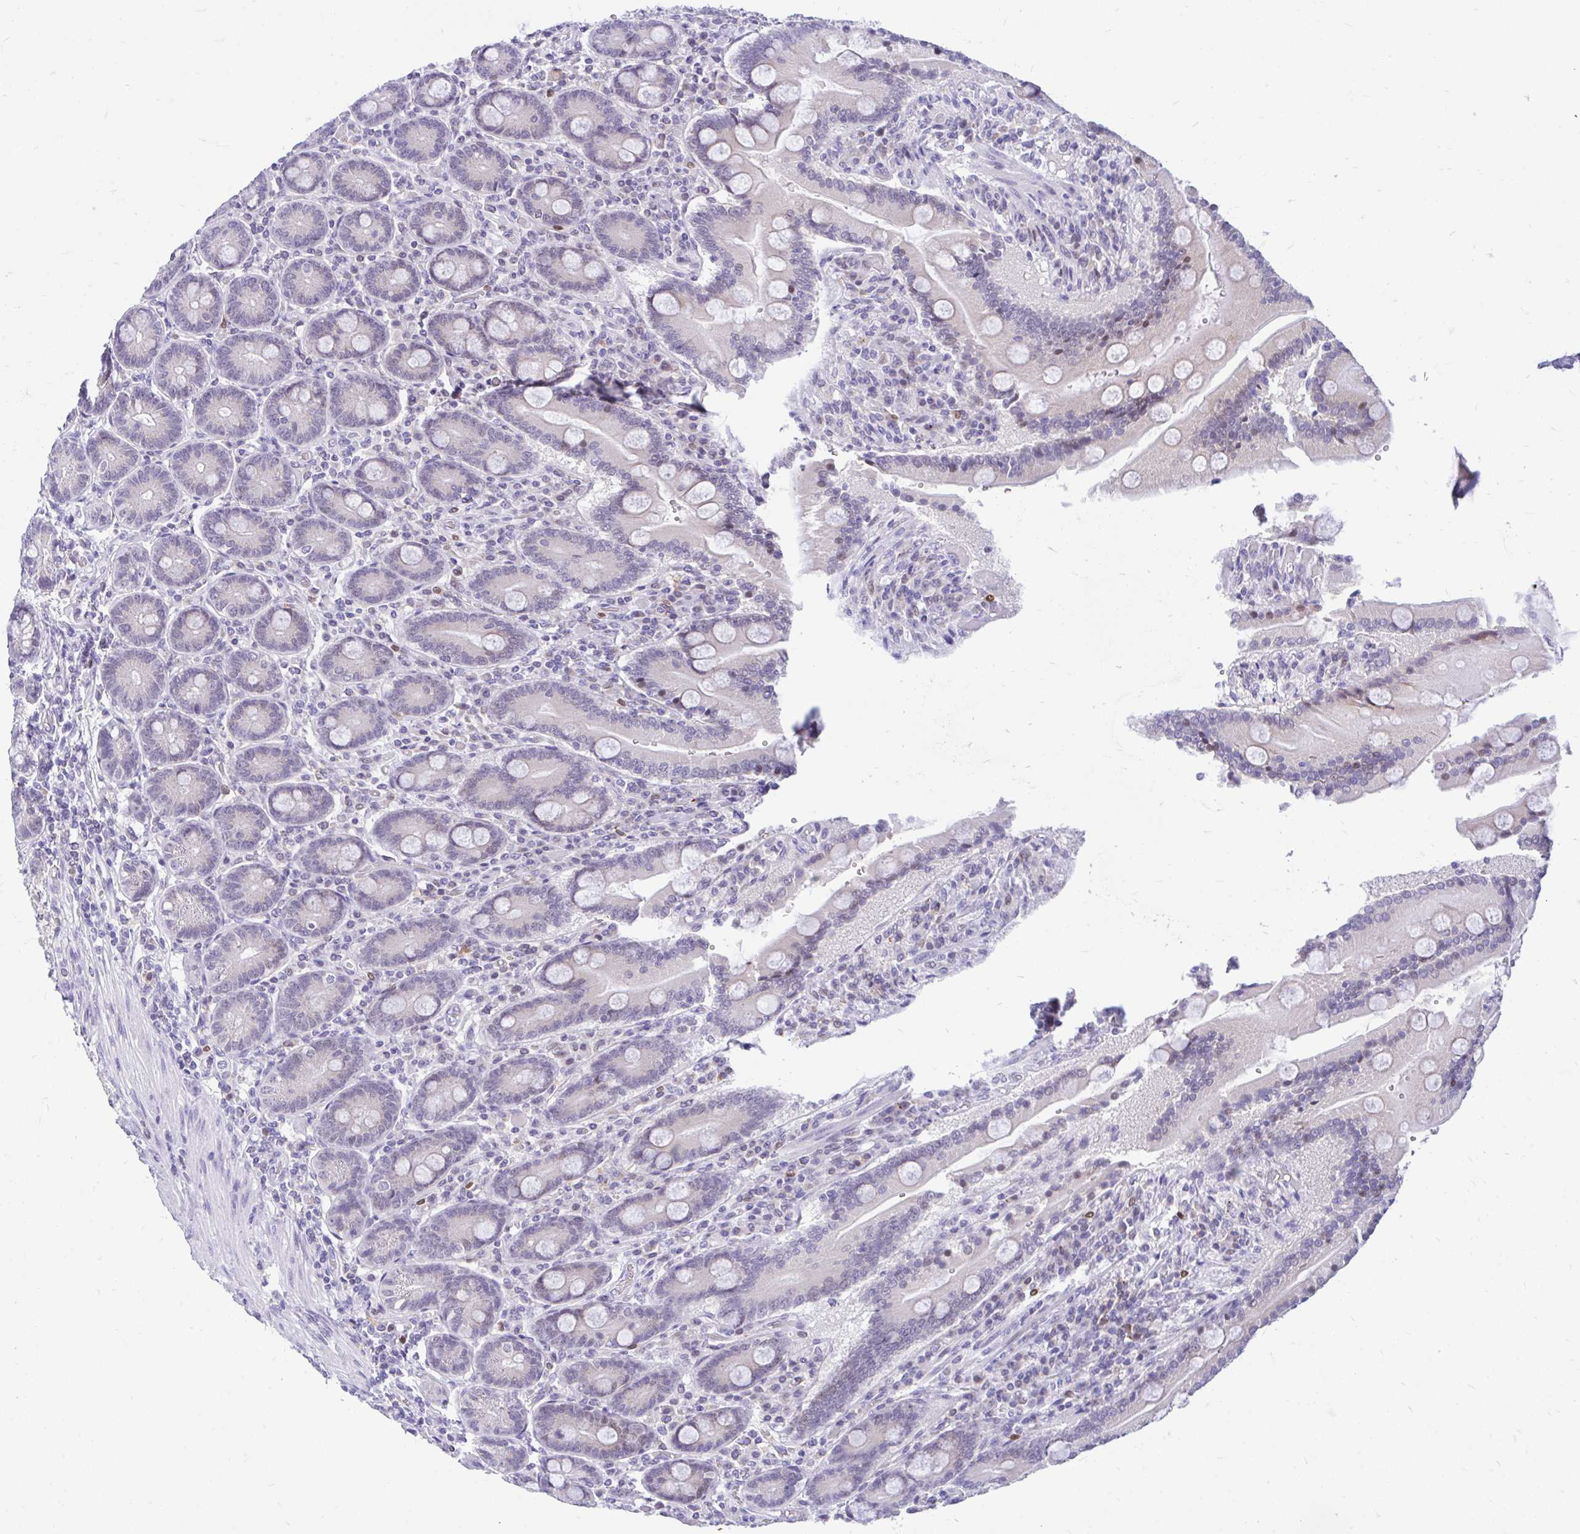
{"staining": {"intensity": "weak", "quantity": "25%-75%", "location": "cytoplasmic/membranous,nuclear"}, "tissue": "duodenum", "cell_type": "Glandular cells", "image_type": "normal", "snomed": [{"axis": "morphology", "description": "Normal tissue, NOS"}, {"axis": "topography", "description": "Duodenum"}], "caption": "The photomicrograph demonstrates staining of benign duodenum, revealing weak cytoplasmic/membranous,nuclear protein positivity (brown color) within glandular cells. The protein of interest is shown in brown color, while the nuclei are stained blue.", "gene": "GLB1L2", "patient": {"sex": "female", "age": 62}}